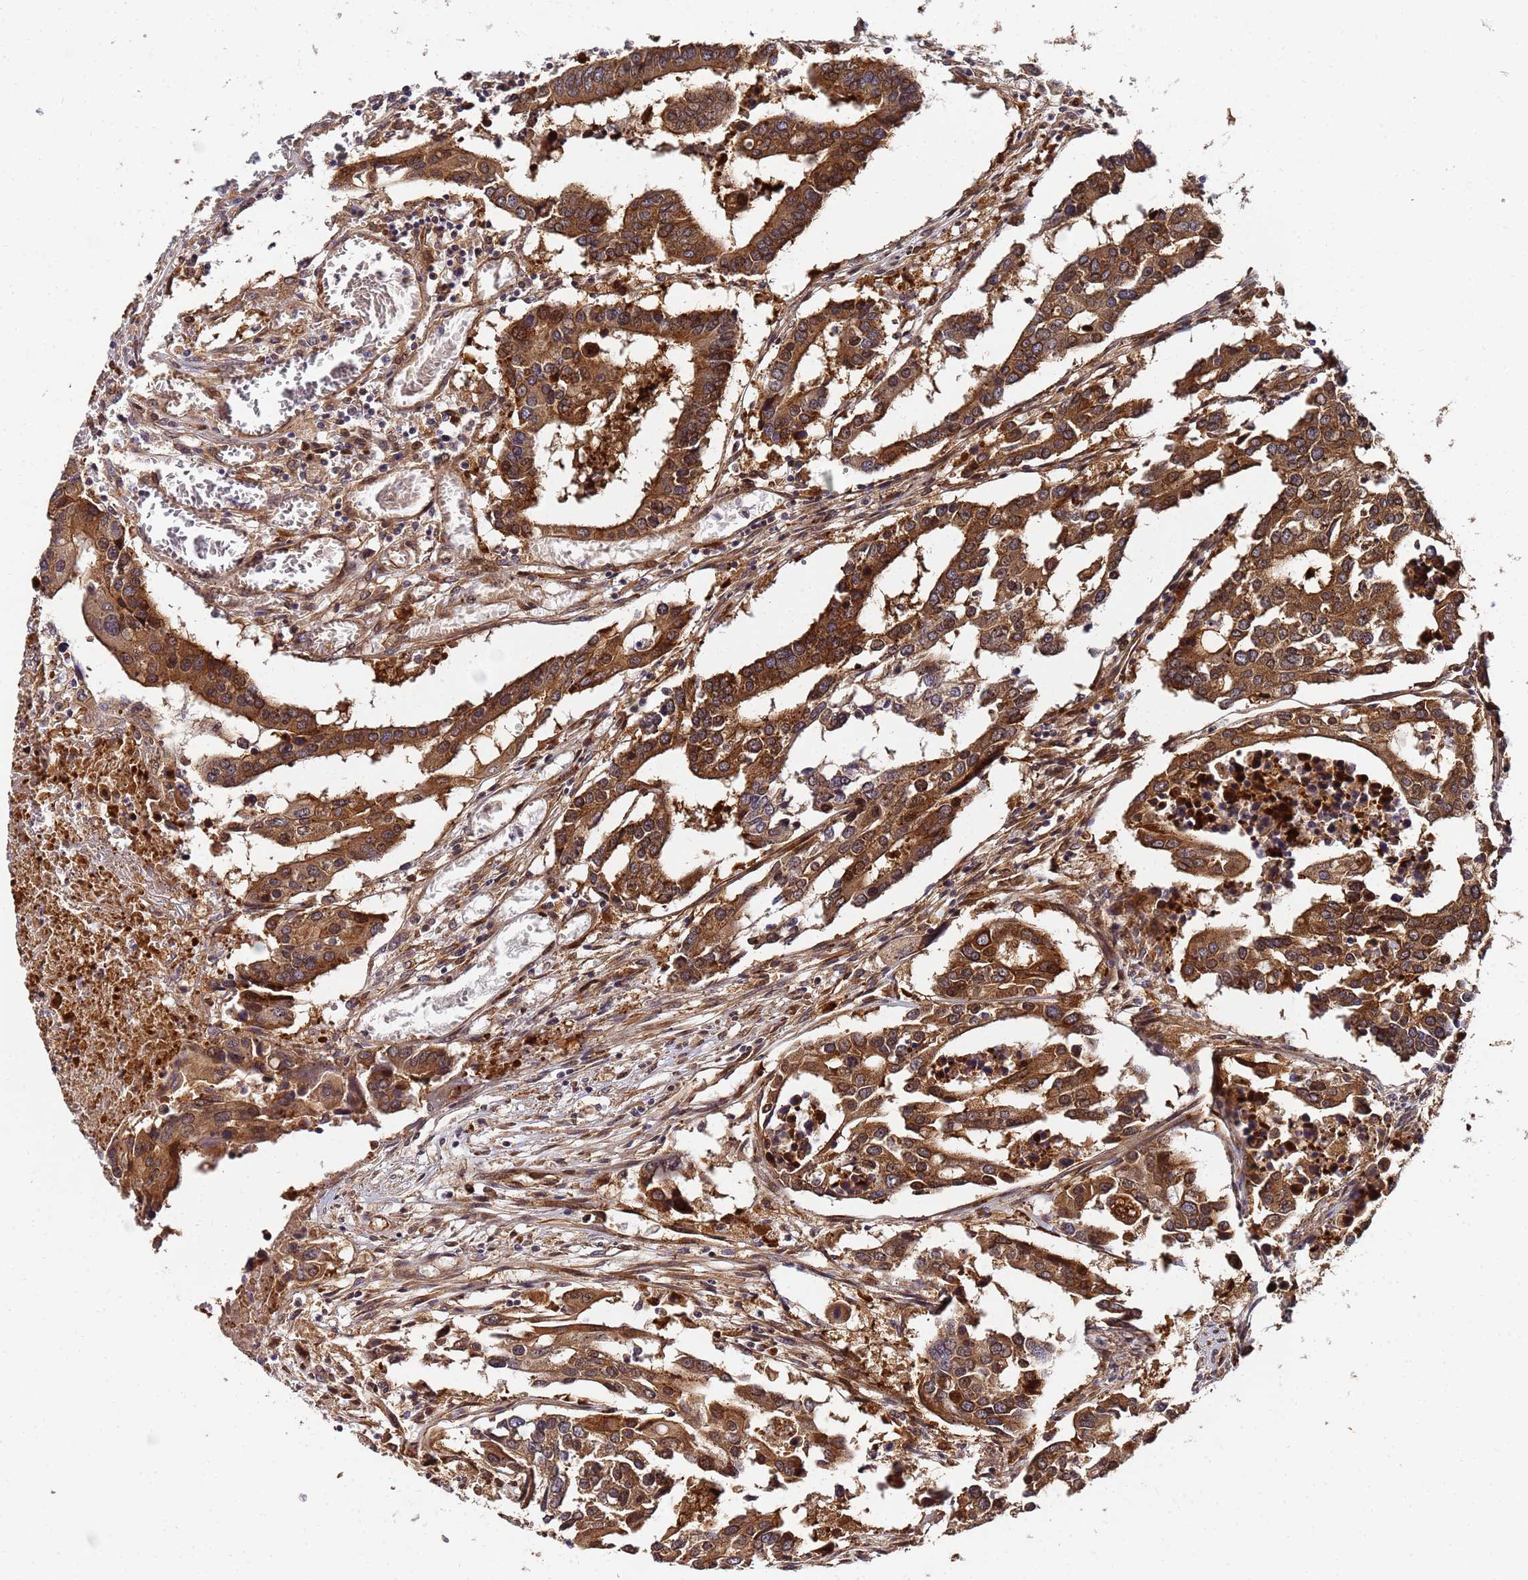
{"staining": {"intensity": "strong", "quantity": ">75%", "location": "cytoplasmic/membranous"}, "tissue": "colorectal cancer", "cell_type": "Tumor cells", "image_type": "cancer", "snomed": [{"axis": "morphology", "description": "Adenocarcinoma, NOS"}, {"axis": "topography", "description": "Colon"}], "caption": "Immunohistochemistry (IHC) of human colorectal cancer (adenocarcinoma) exhibits high levels of strong cytoplasmic/membranous positivity in about >75% of tumor cells.", "gene": "UNC93B1", "patient": {"sex": "male", "age": 77}}